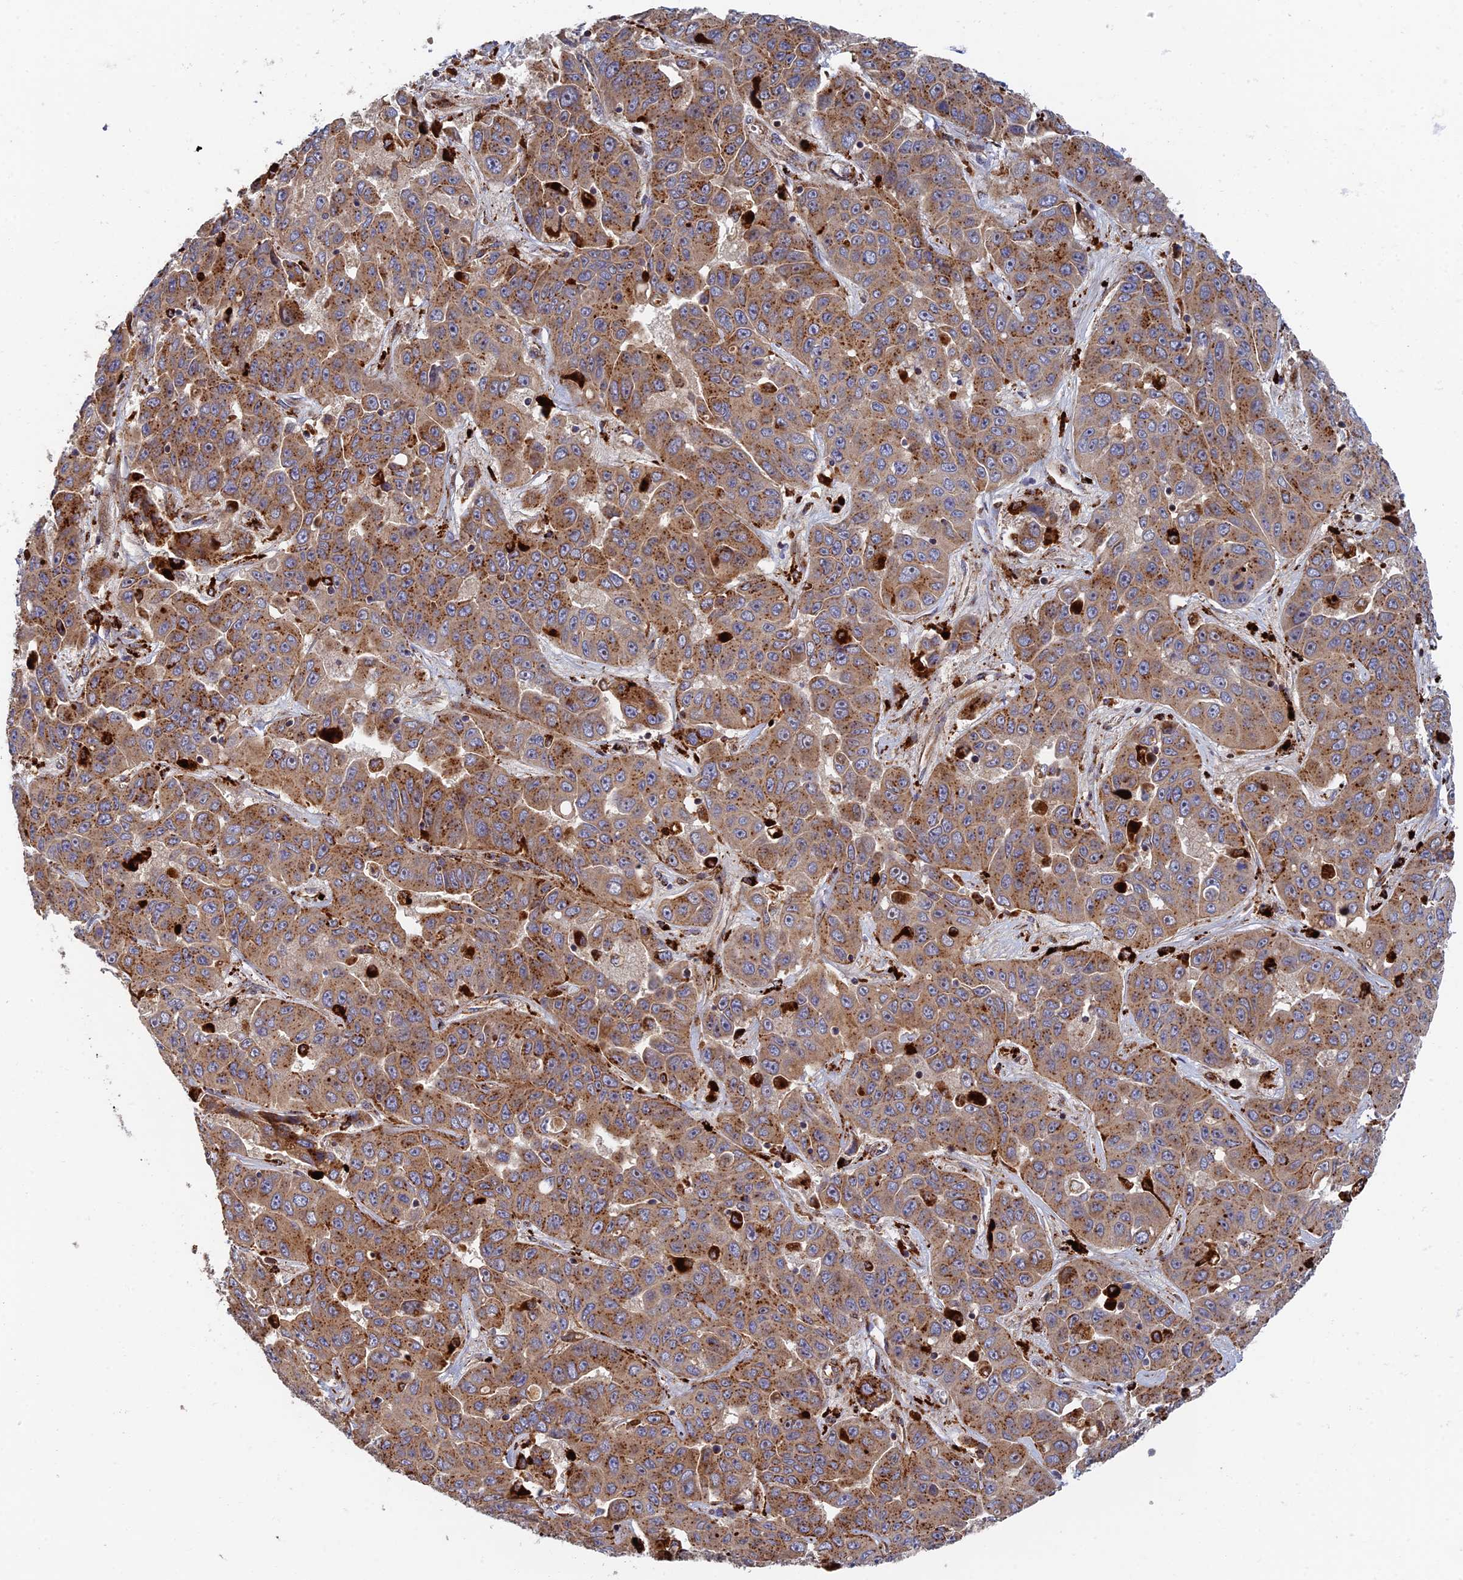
{"staining": {"intensity": "moderate", "quantity": ">75%", "location": "cytoplasmic/membranous"}, "tissue": "liver cancer", "cell_type": "Tumor cells", "image_type": "cancer", "snomed": [{"axis": "morphology", "description": "Cholangiocarcinoma"}, {"axis": "topography", "description": "Liver"}], "caption": "Immunohistochemical staining of human liver cholangiocarcinoma displays medium levels of moderate cytoplasmic/membranous protein staining in about >75% of tumor cells.", "gene": "PPP2R3C", "patient": {"sex": "female", "age": 52}}